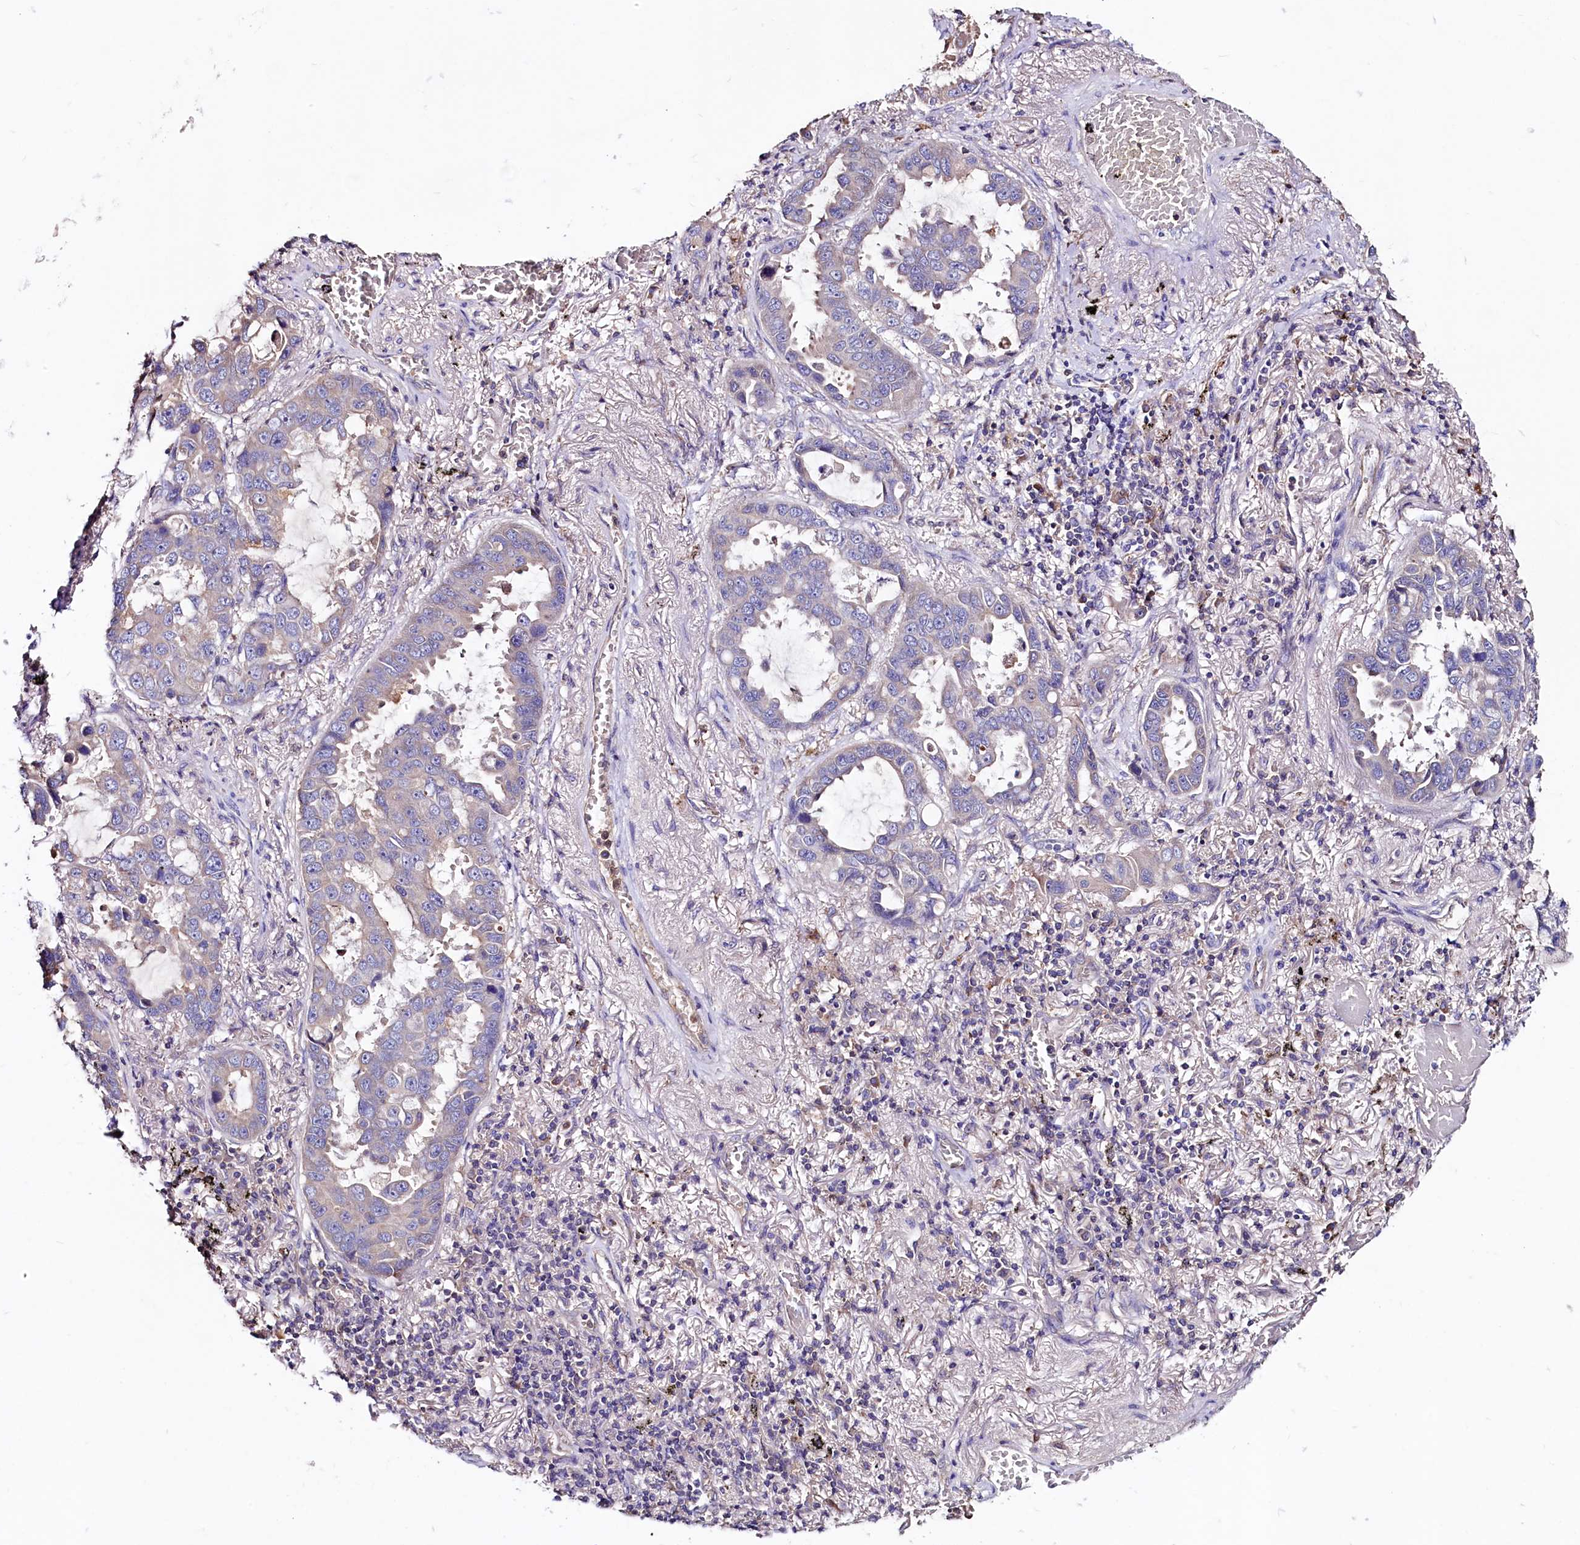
{"staining": {"intensity": "negative", "quantity": "none", "location": "none"}, "tissue": "lung cancer", "cell_type": "Tumor cells", "image_type": "cancer", "snomed": [{"axis": "morphology", "description": "Adenocarcinoma, NOS"}, {"axis": "topography", "description": "Lung"}], "caption": "Immunohistochemistry (IHC) of human lung cancer (adenocarcinoma) displays no positivity in tumor cells.", "gene": "IL17RD", "patient": {"sex": "male", "age": 64}}